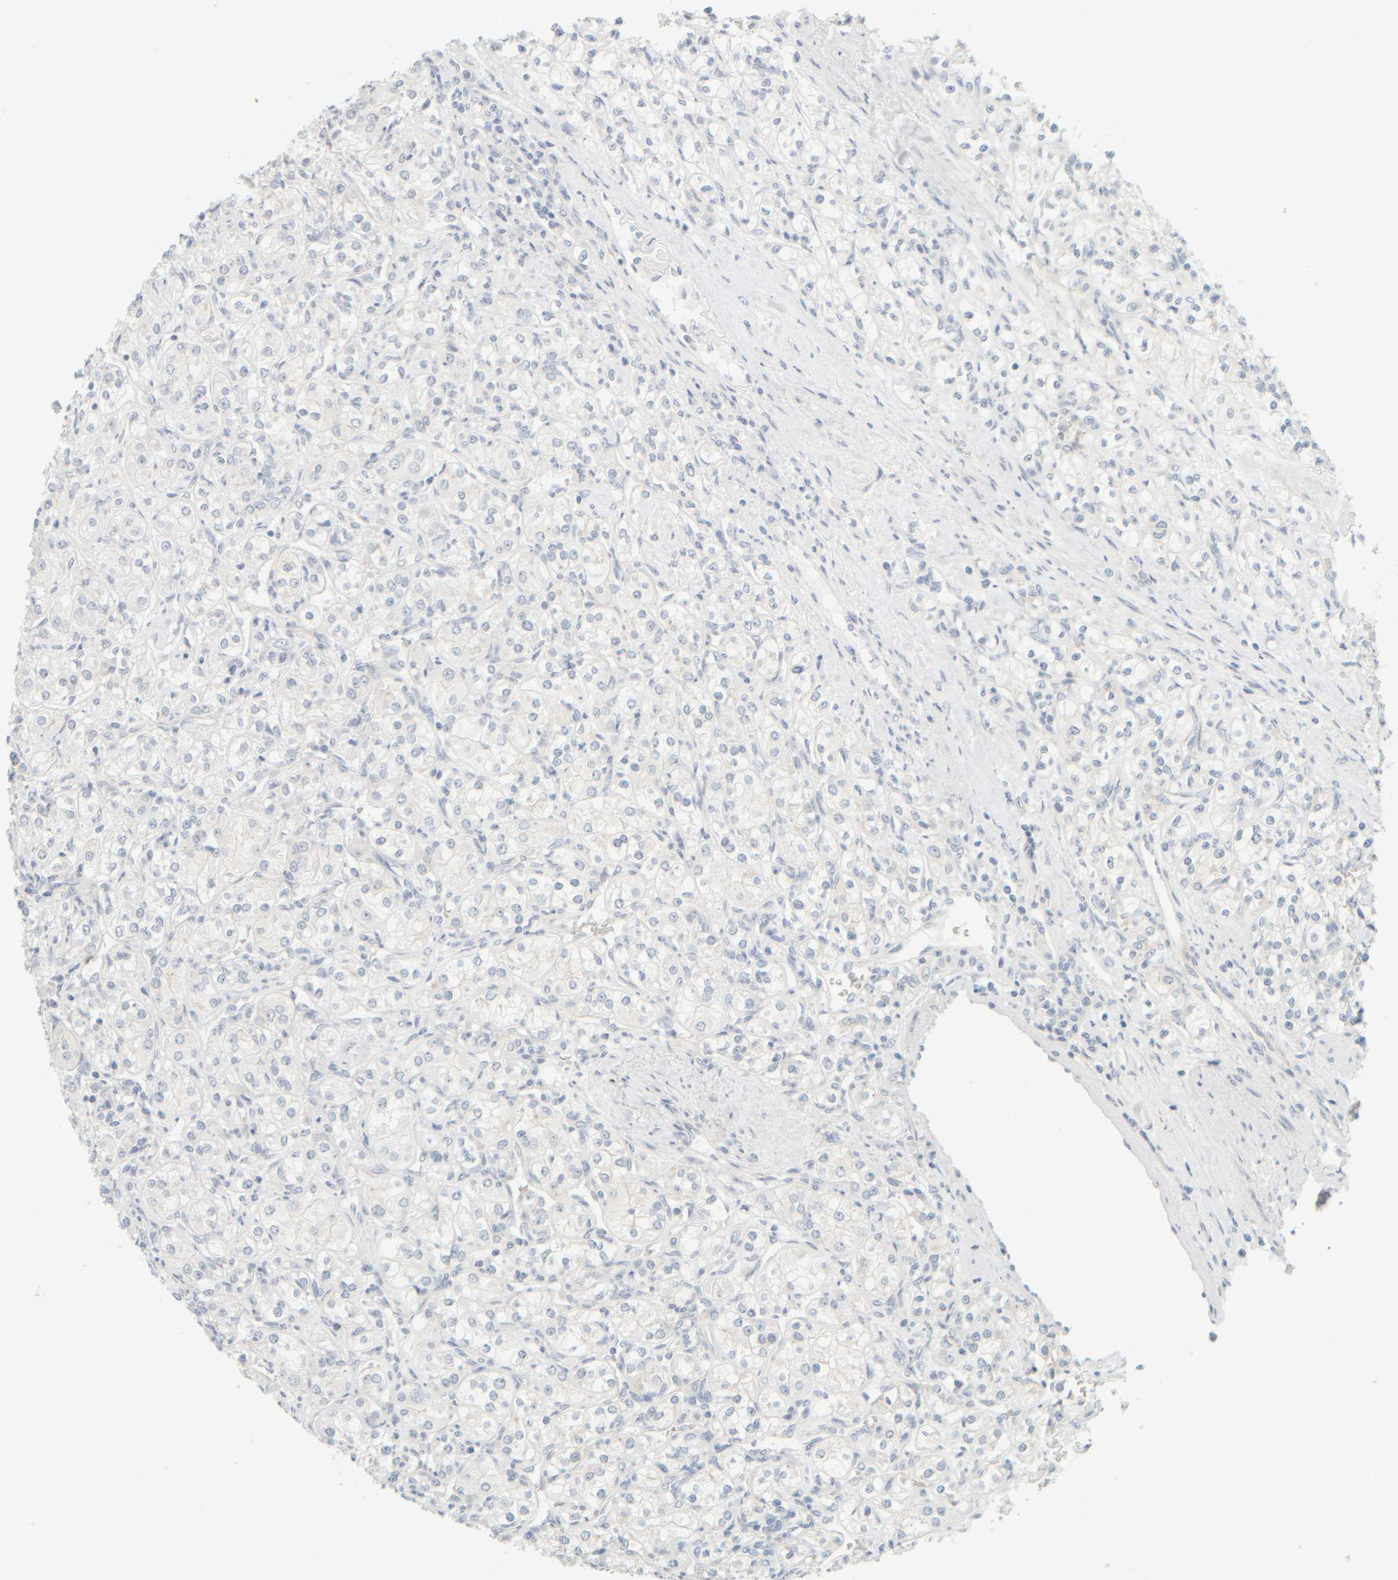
{"staining": {"intensity": "negative", "quantity": "none", "location": "none"}, "tissue": "renal cancer", "cell_type": "Tumor cells", "image_type": "cancer", "snomed": [{"axis": "morphology", "description": "Adenocarcinoma, NOS"}, {"axis": "topography", "description": "Kidney"}], "caption": "An image of renal adenocarcinoma stained for a protein exhibits no brown staining in tumor cells.", "gene": "PTGES3L-AARSD1", "patient": {"sex": "male", "age": 77}}